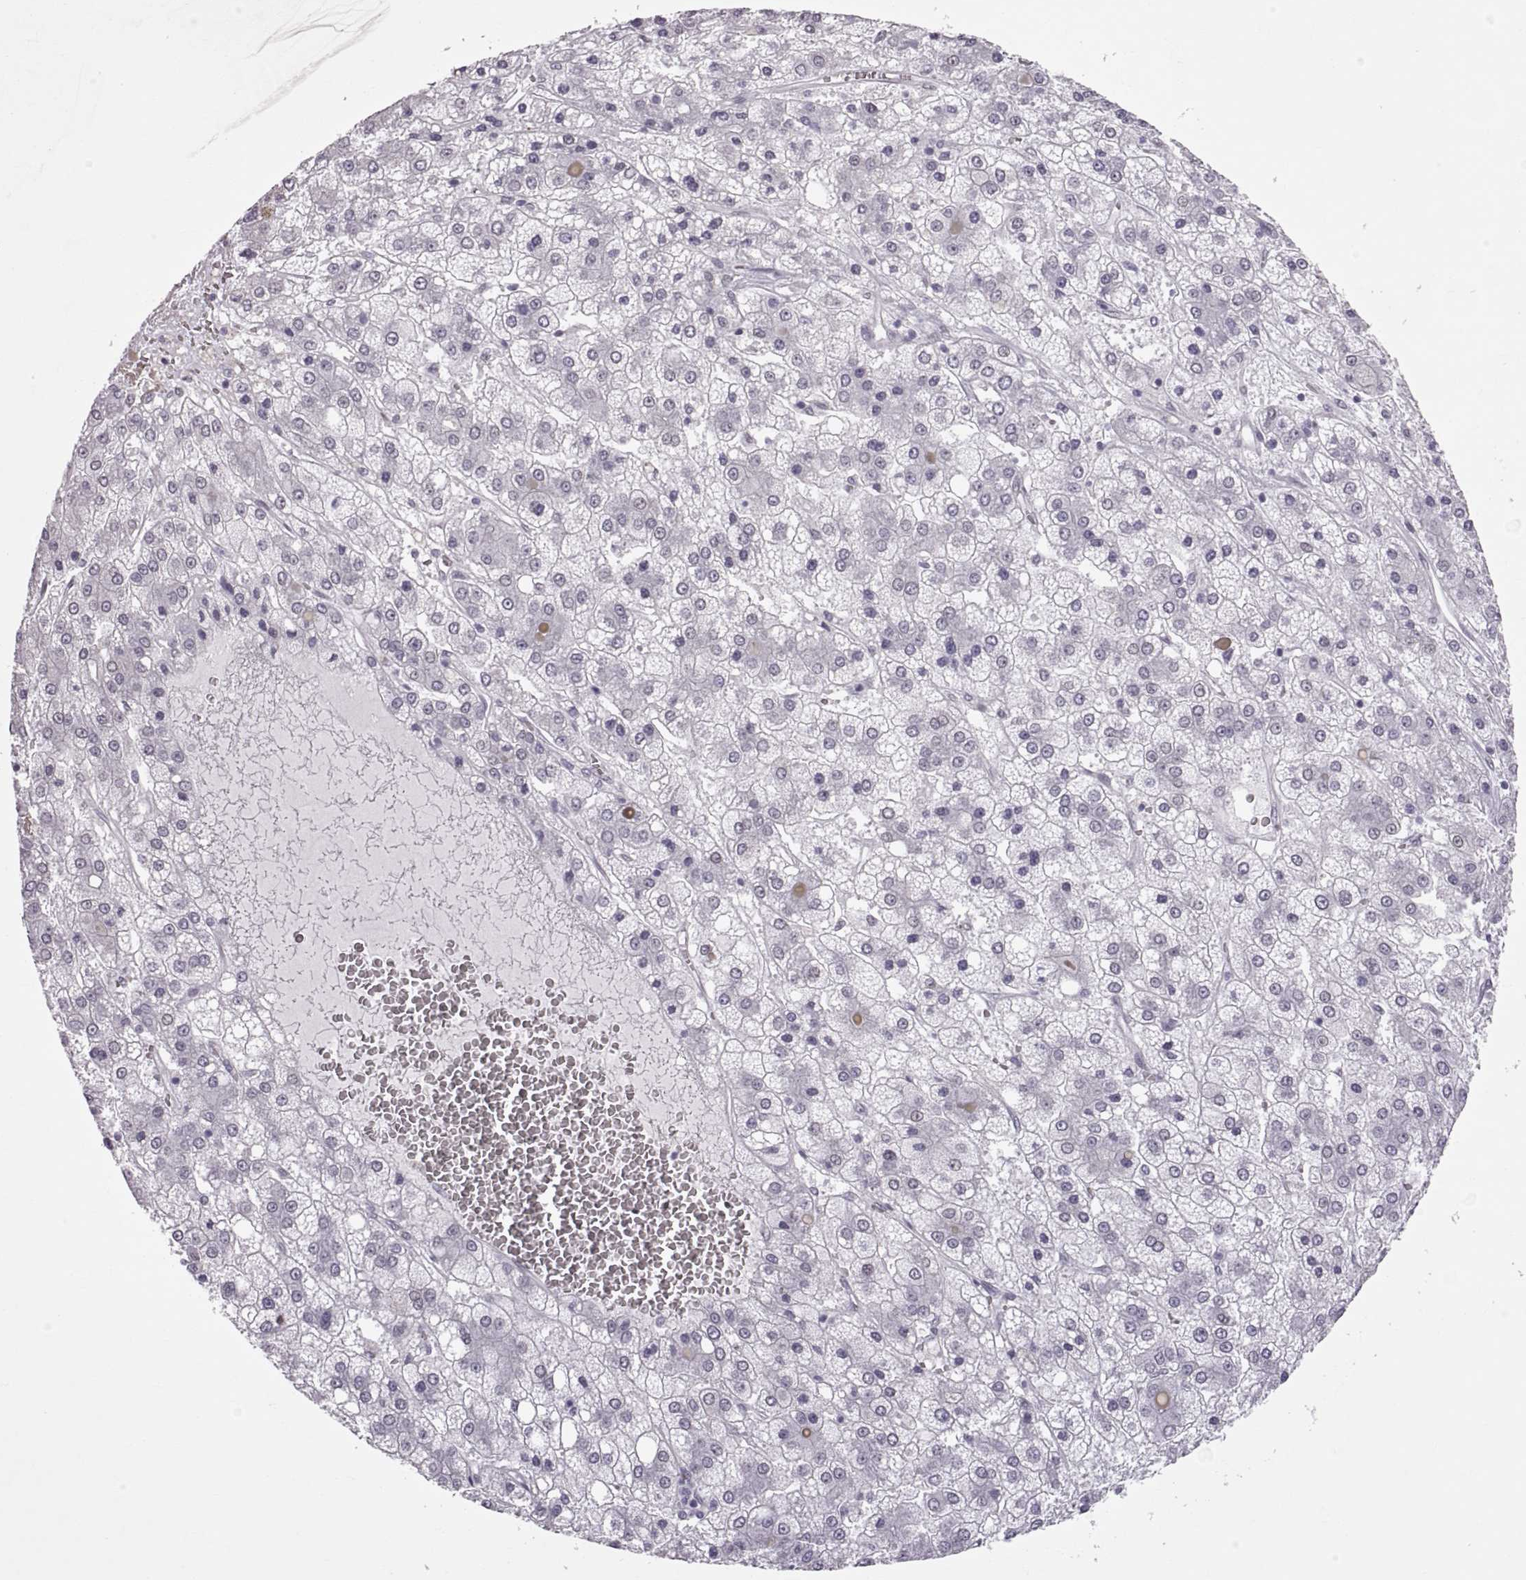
{"staining": {"intensity": "negative", "quantity": "none", "location": "none"}, "tissue": "liver cancer", "cell_type": "Tumor cells", "image_type": "cancer", "snomed": [{"axis": "morphology", "description": "Carcinoma, Hepatocellular, NOS"}, {"axis": "topography", "description": "Liver"}], "caption": "Liver cancer (hepatocellular carcinoma) stained for a protein using immunohistochemistry (IHC) exhibits no expression tumor cells.", "gene": "KRT77", "patient": {"sex": "male", "age": 73}}